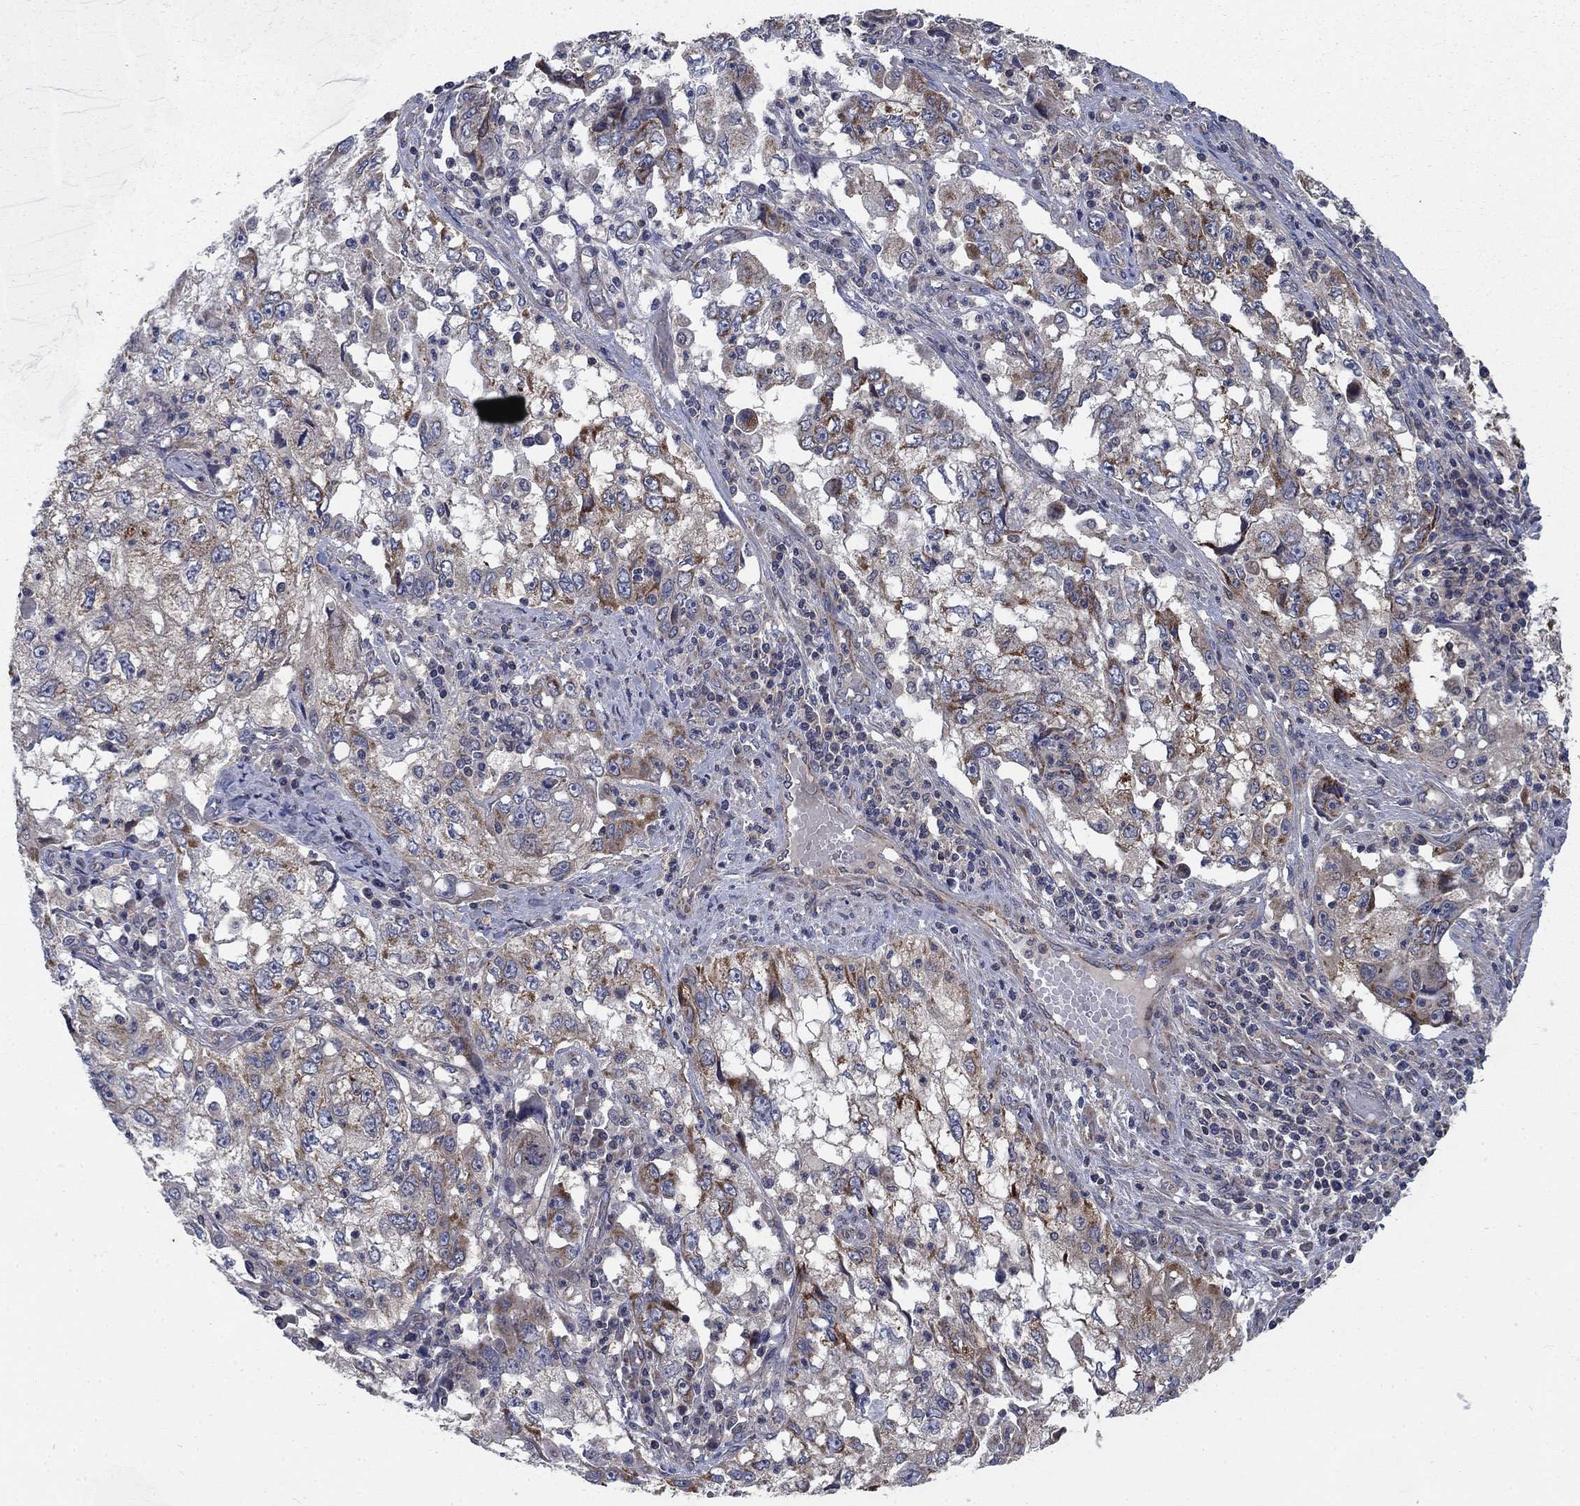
{"staining": {"intensity": "moderate", "quantity": "<25%", "location": "cytoplasmic/membranous"}, "tissue": "cervical cancer", "cell_type": "Tumor cells", "image_type": "cancer", "snomed": [{"axis": "morphology", "description": "Squamous cell carcinoma, NOS"}, {"axis": "topography", "description": "Cervix"}], "caption": "Moderate cytoplasmic/membranous expression for a protein is appreciated in approximately <25% of tumor cells of cervical squamous cell carcinoma using immunohistochemistry (IHC).", "gene": "NME7", "patient": {"sex": "female", "age": 36}}